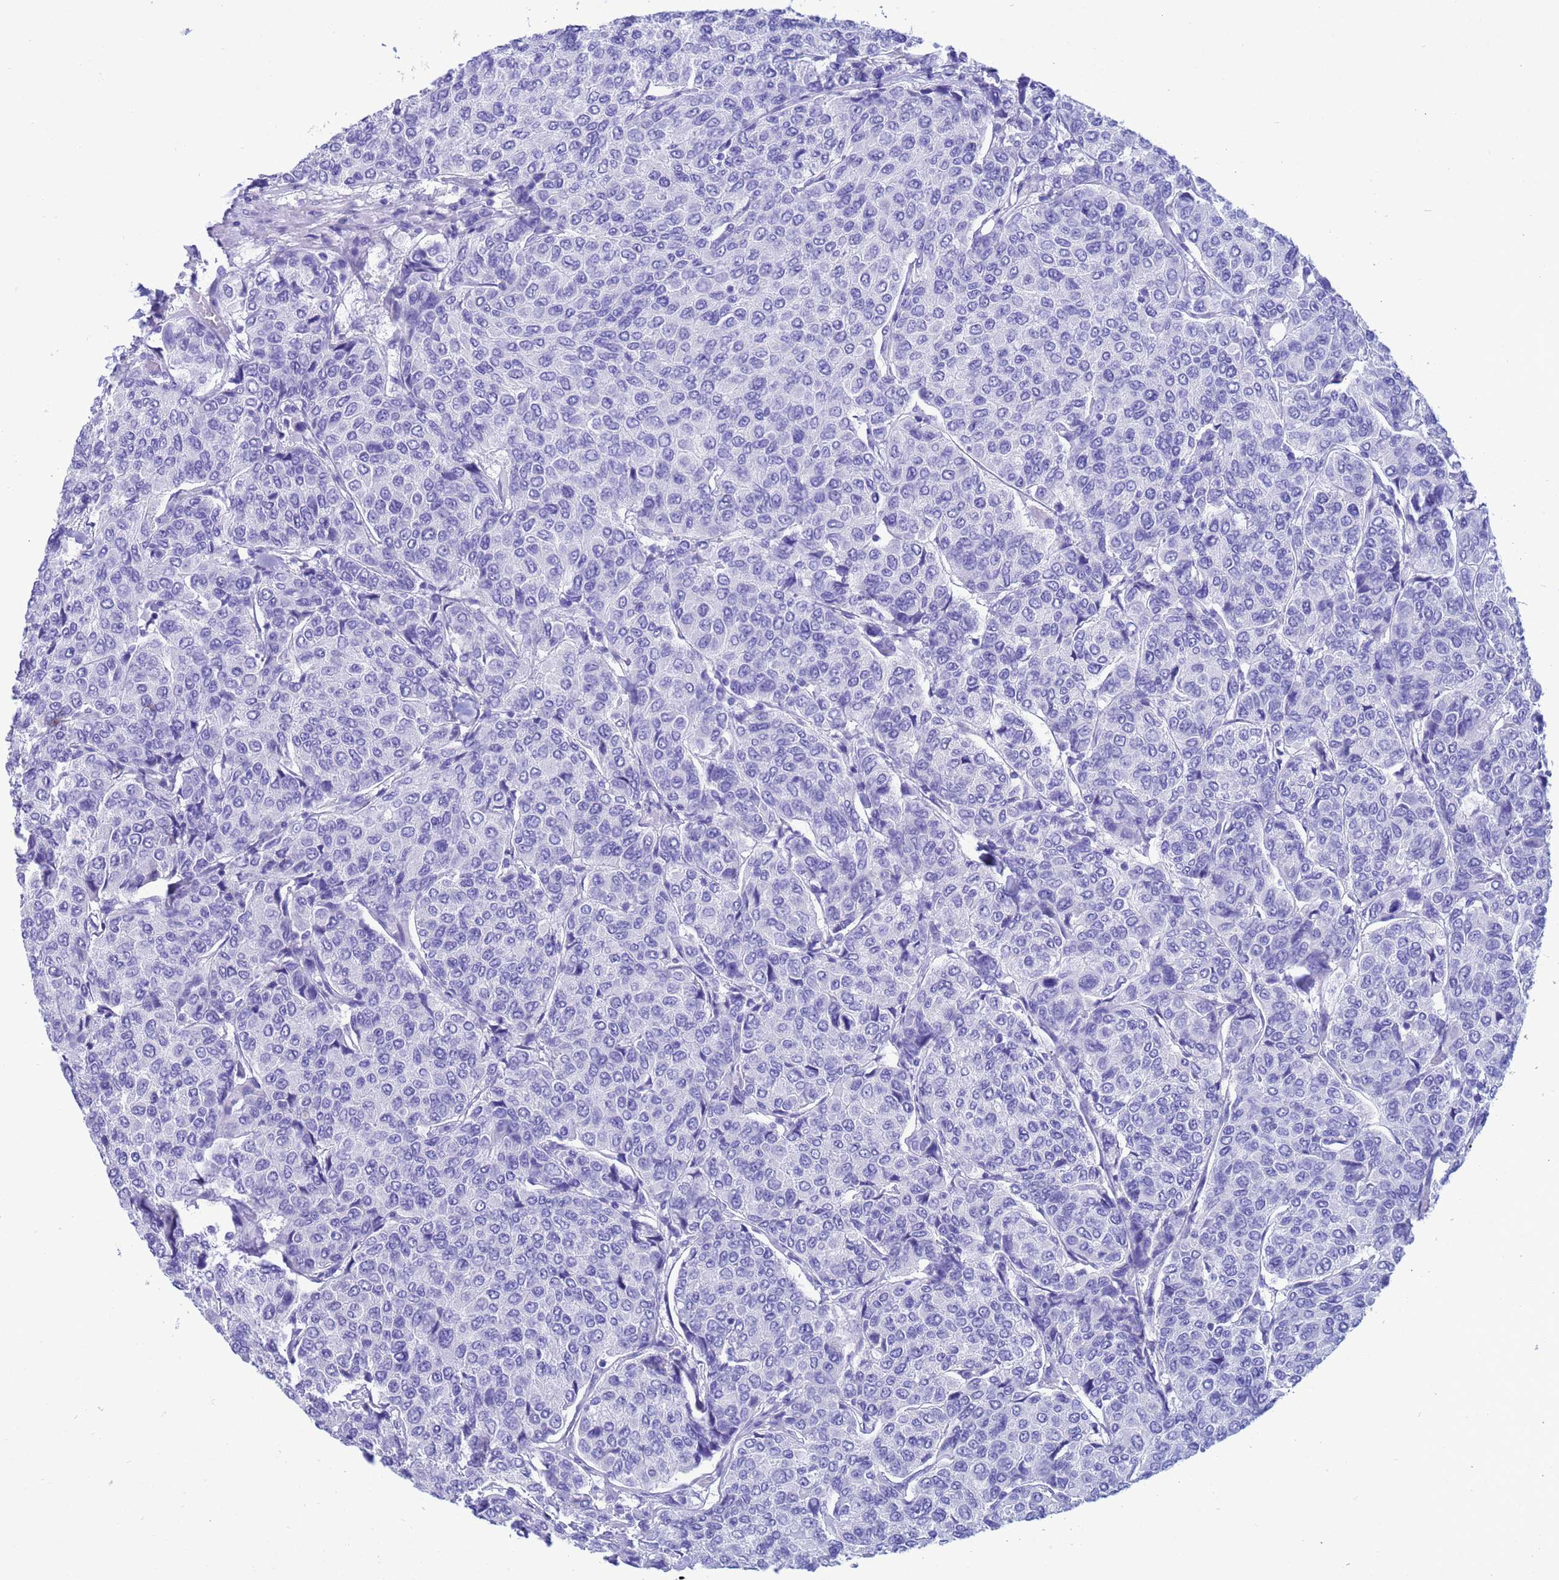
{"staining": {"intensity": "negative", "quantity": "none", "location": "none"}, "tissue": "breast cancer", "cell_type": "Tumor cells", "image_type": "cancer", "snomed": [{"axis": "morphology", "description": "Duct carcinoma"}, {"axis": "topography", "description": "Breast"}], "caption": "Breast intraductal carcinoma was stained to show a protein in brown. There is no significant positivity in tumor cells.", "gene": "AKR1C2", "patient": {"sex": "female", "age": 55}}